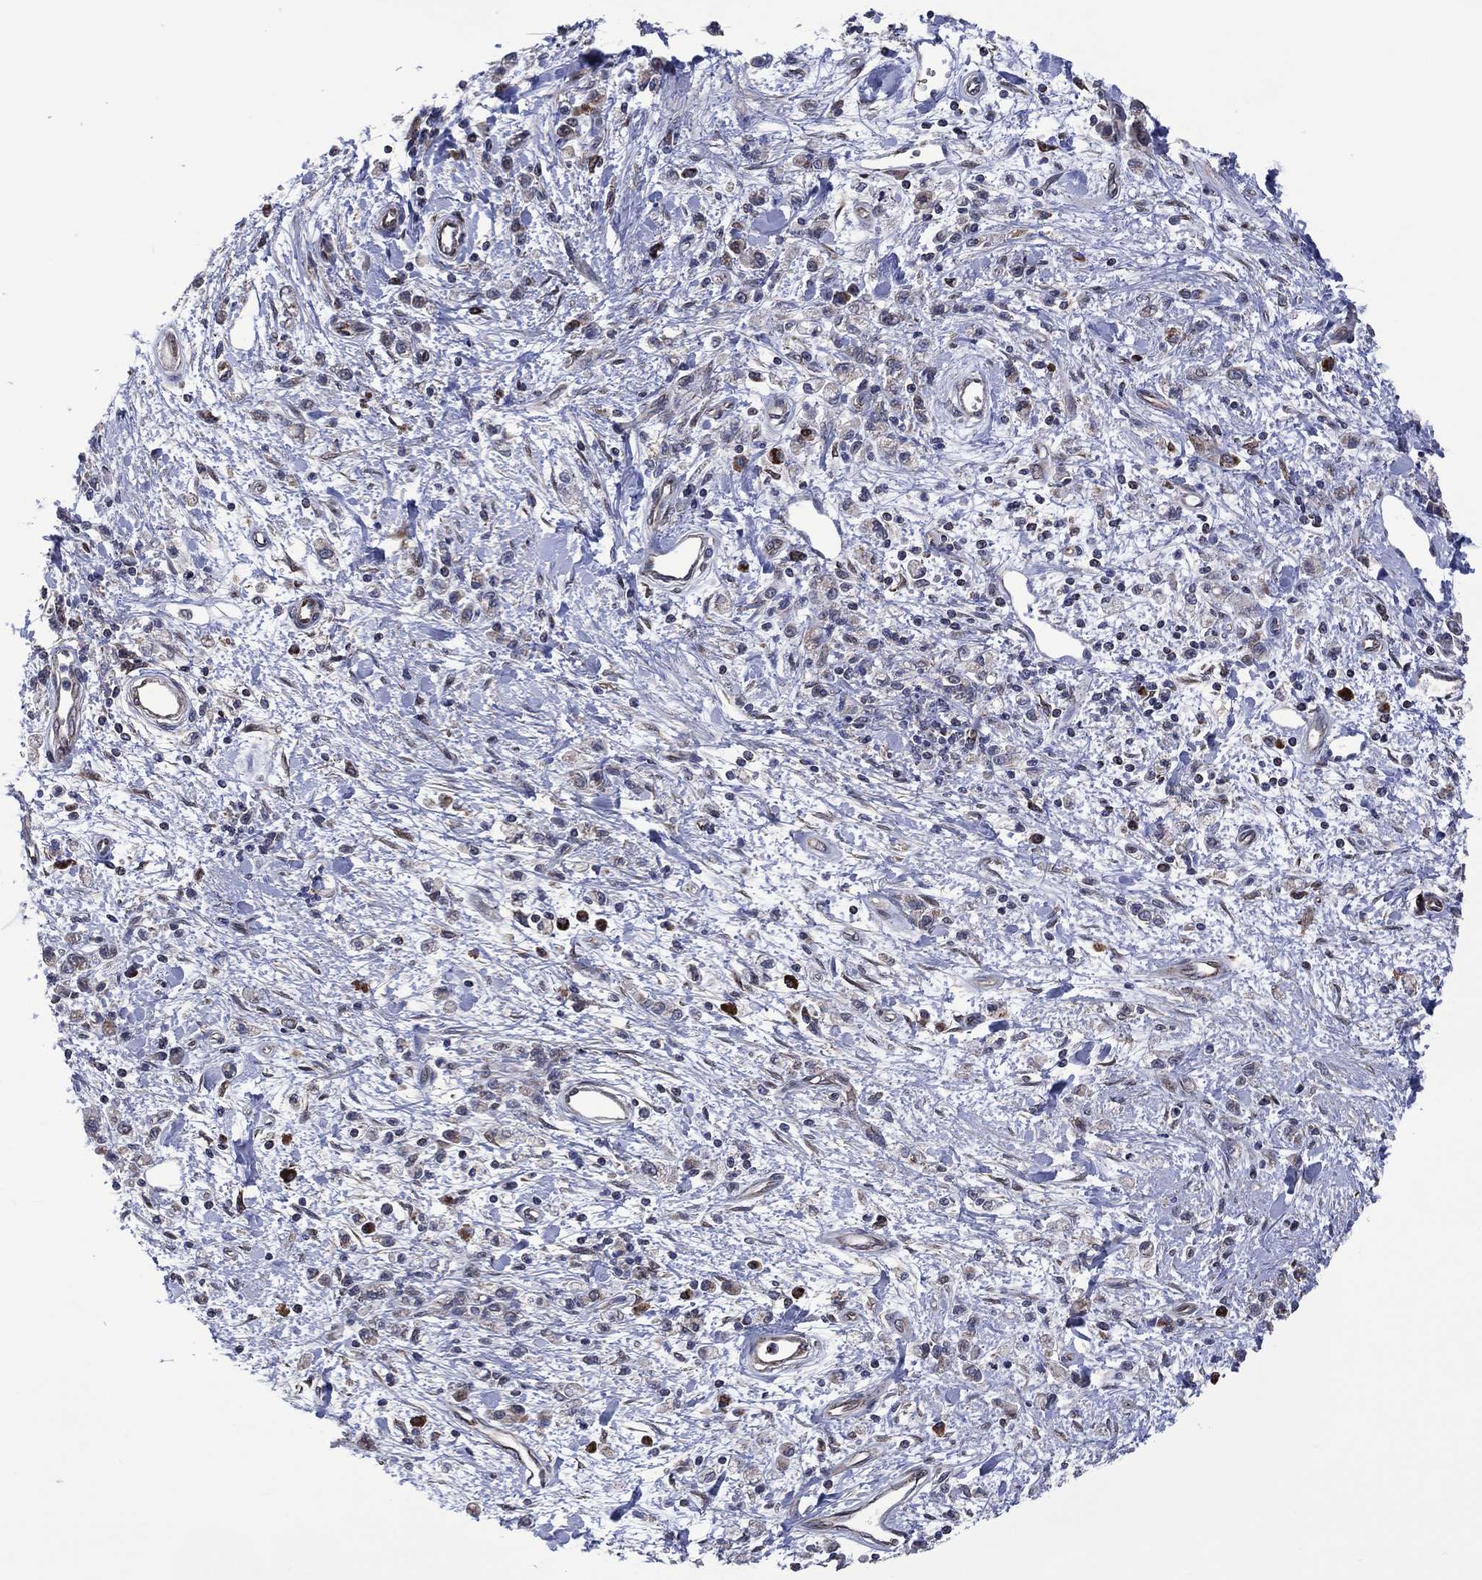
{"staining": {"intensity": "negative", "quantity": "none", "location": "none"}, "tissue": "stomach cancer", "cell_type": "Tumor cells", "image_type": "cancer", "snomed": [{"axis": "morphology", "description": "Adenocarcinoma, NOS"}, {"axis": "topography", "description": "Stomach"}], "caption": "Tumor cells show no significant protein staining in stomach cancer (adenocarcinoma).", "gene": "HTD2", "patient": {"sex": "male", "age": 77}}